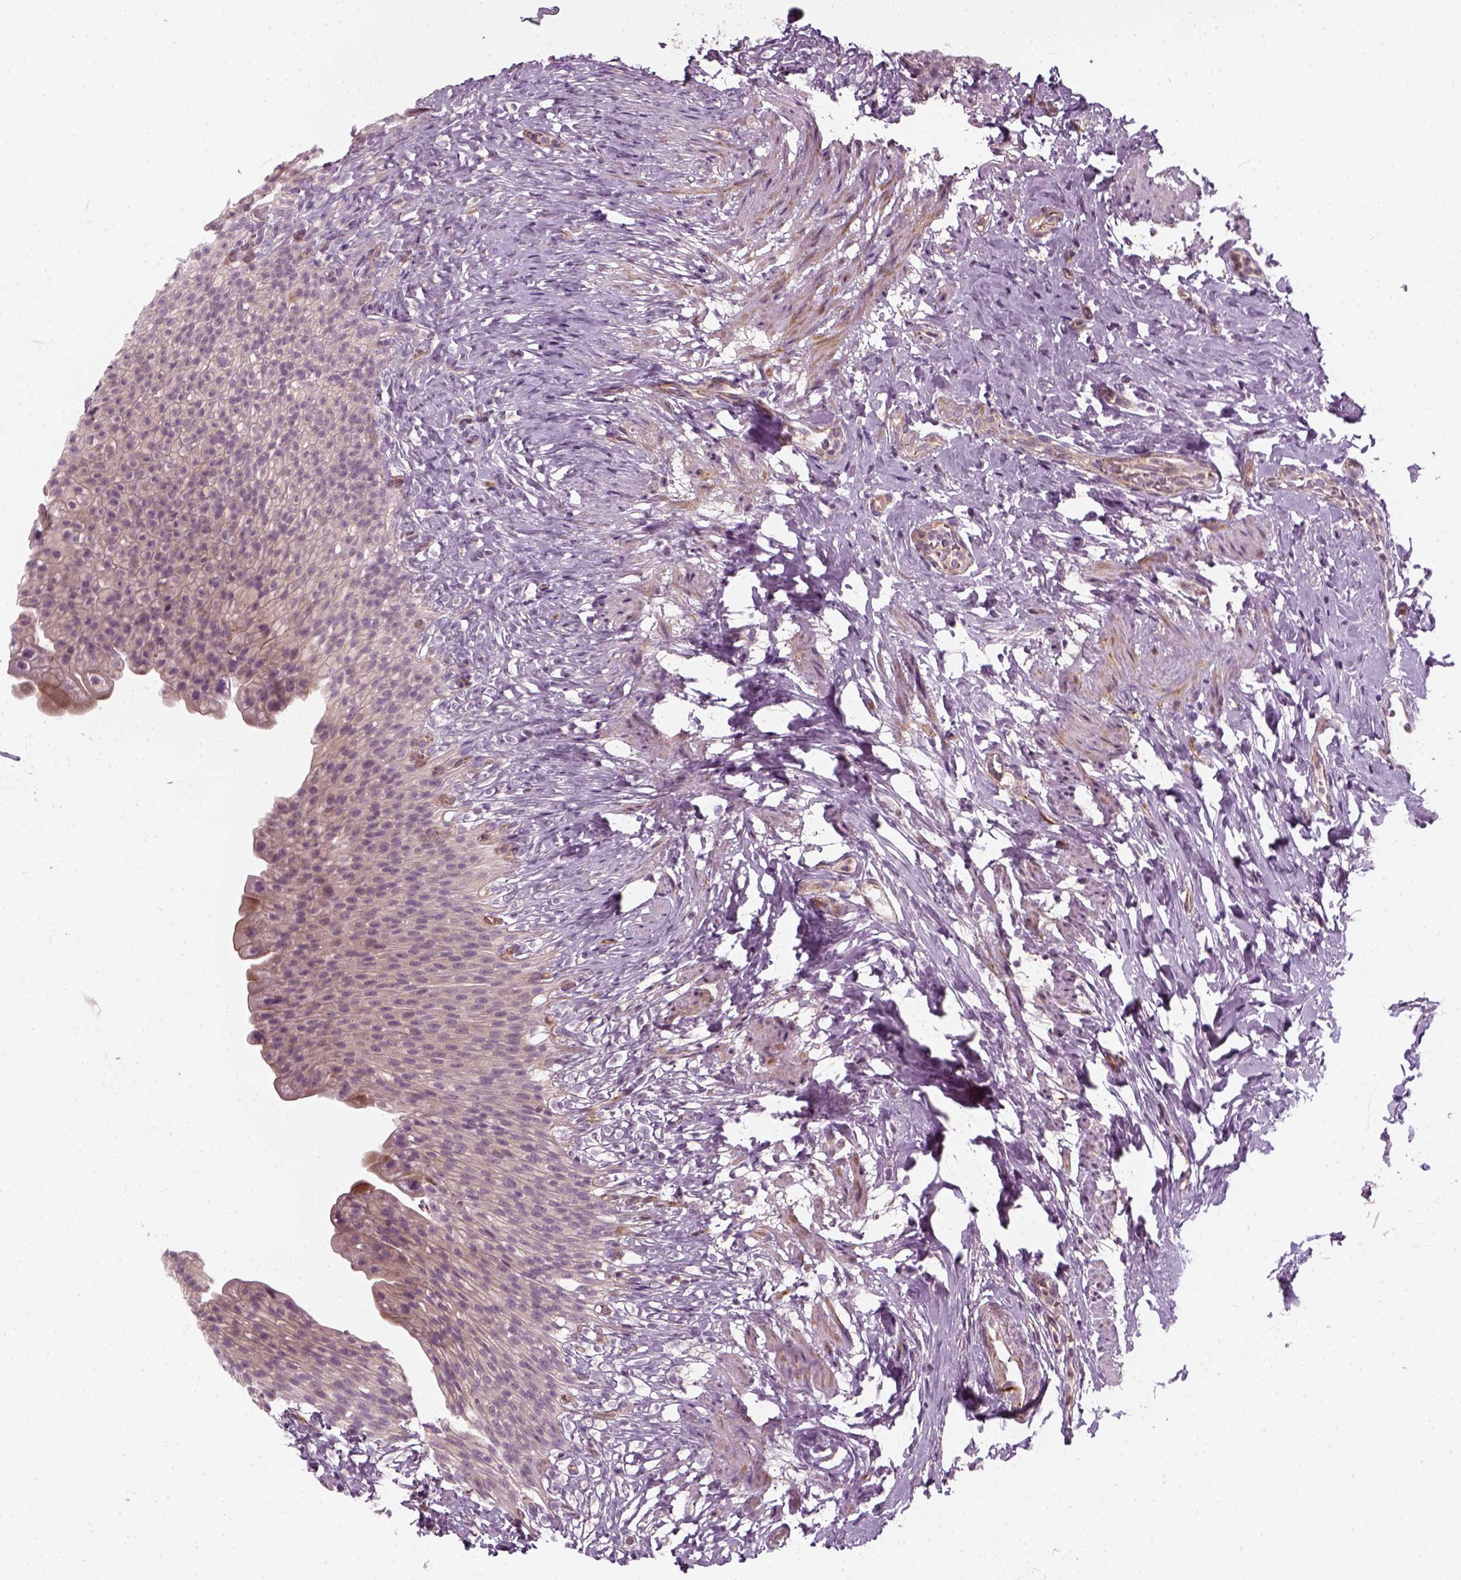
{"staining": {"intensity": "weak", "quantity": "<25%", "location": "cytoplasmic/membranous"}, "tissue": "urinary bladder", "cell_type": "Urothelial cells", "image_type": "normal", "snomed": [{"axis": "morphology", "description": "Normal tissue, NOS"}, {"axis": "topography", "description": "Urinary bladder"}, {"axis": "topography", "description": "Prostate"}], "caption": "The immunohistochemistry (IHC) histopathology image has no significant positivity in urothelial cells of urinary bladder.", "gene": "DNASE1L1", "patient": {"sex": "male", "age": 76}}